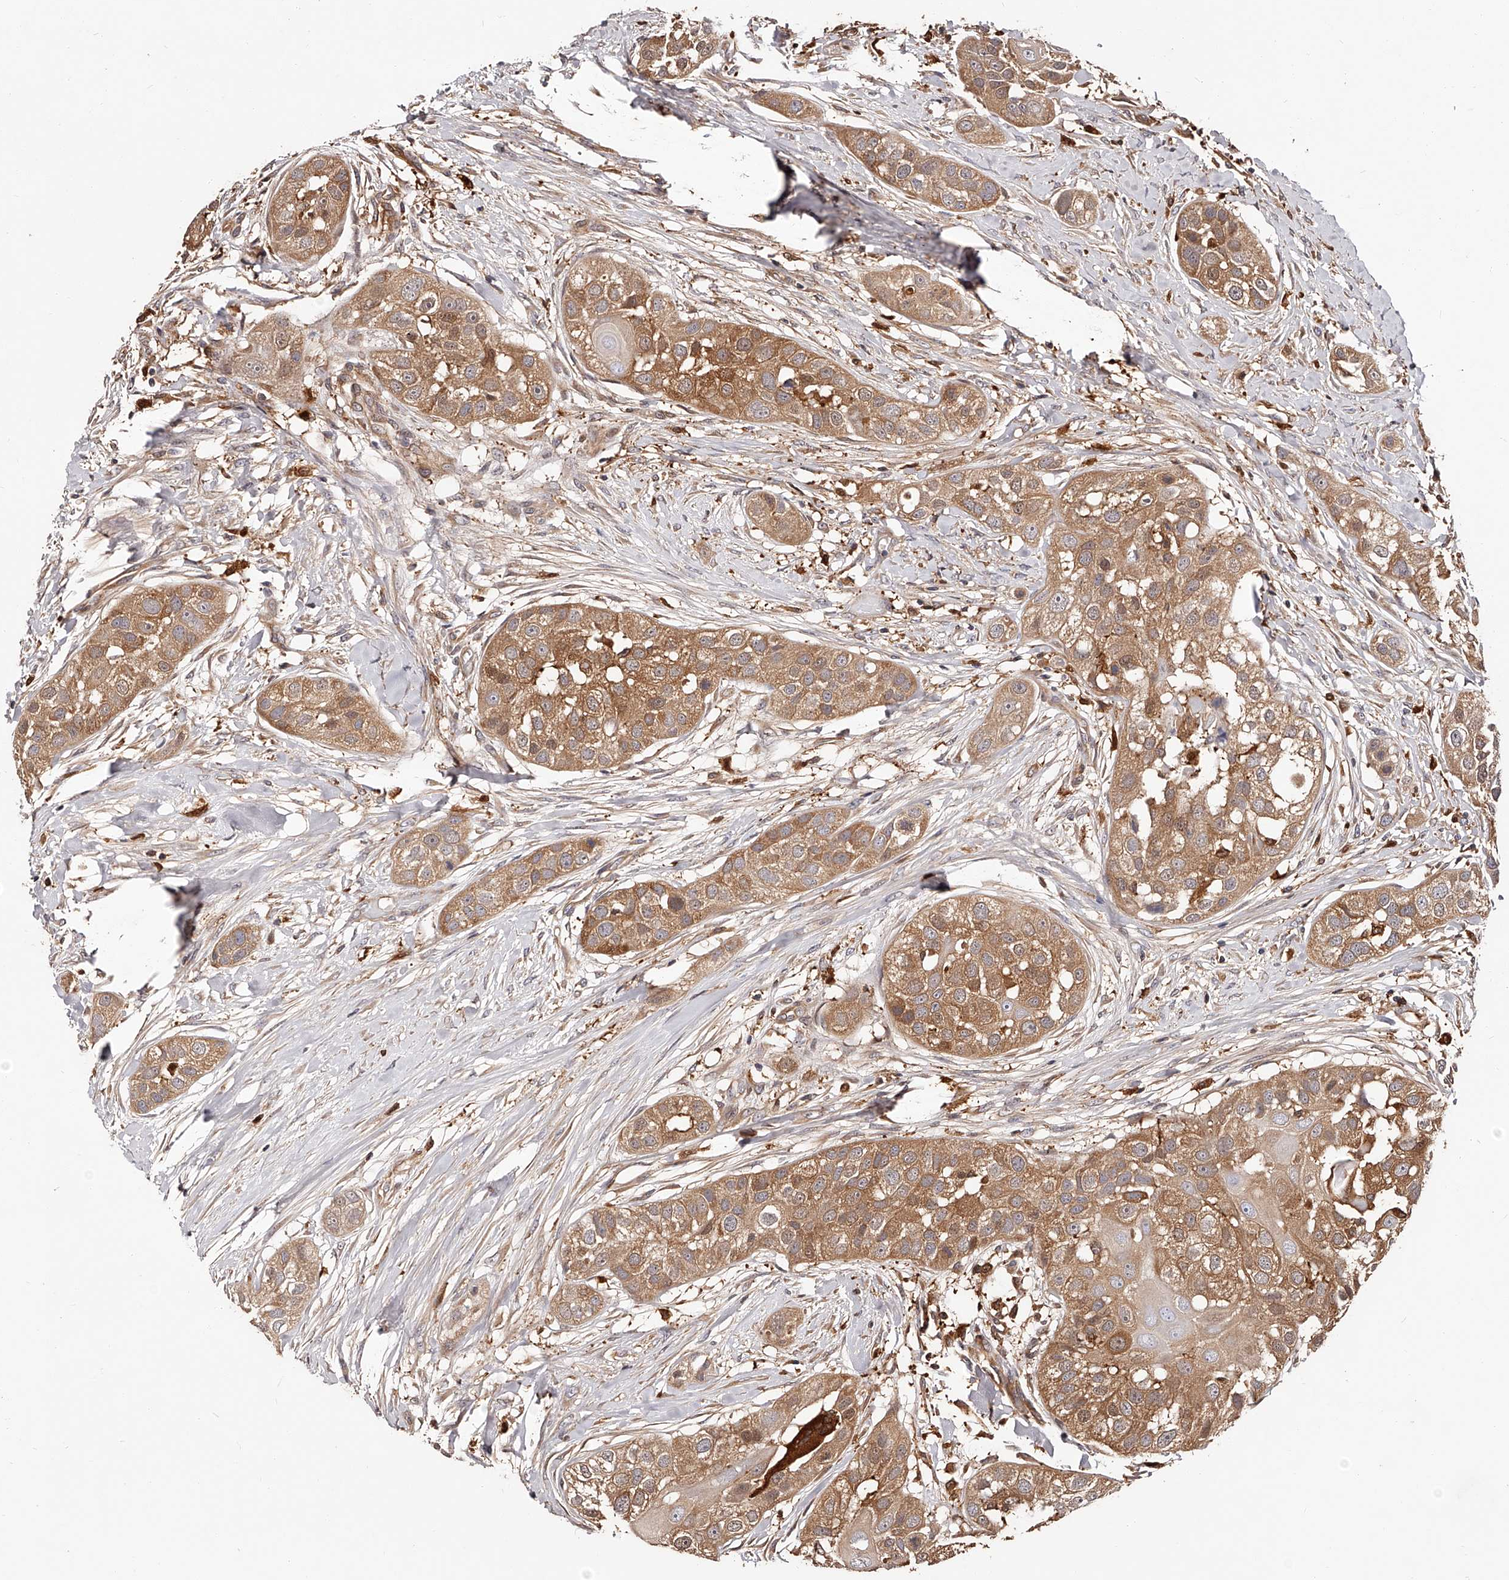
{"staining": {"intensity": "moderate", "quantity": ">75%", "location": "cytoplasmic/membranous"}, "tissue": "head and neck cancer", "cell_type": "Tumor cells", "image_type": "cancer", "snomed": [{"axis": "morphology", "description": "Normal tissue, NOS"}, {"axis": "morphology", "description": "Squamous cell carcinoma, NOS"}, {"axis": "topography", "description": "Skeletal muscle"}, {"axis": "topography", "description": "Head-Neck"}], "caption": "Protein analysis of head and neck squamous cell carcinoma tissue demonstrates moderate cytoplasmic/membranous staining in approximately >75% of tumor cells.", "gene": "LAP3", "patient": {"sex": "male", "age": 51}}